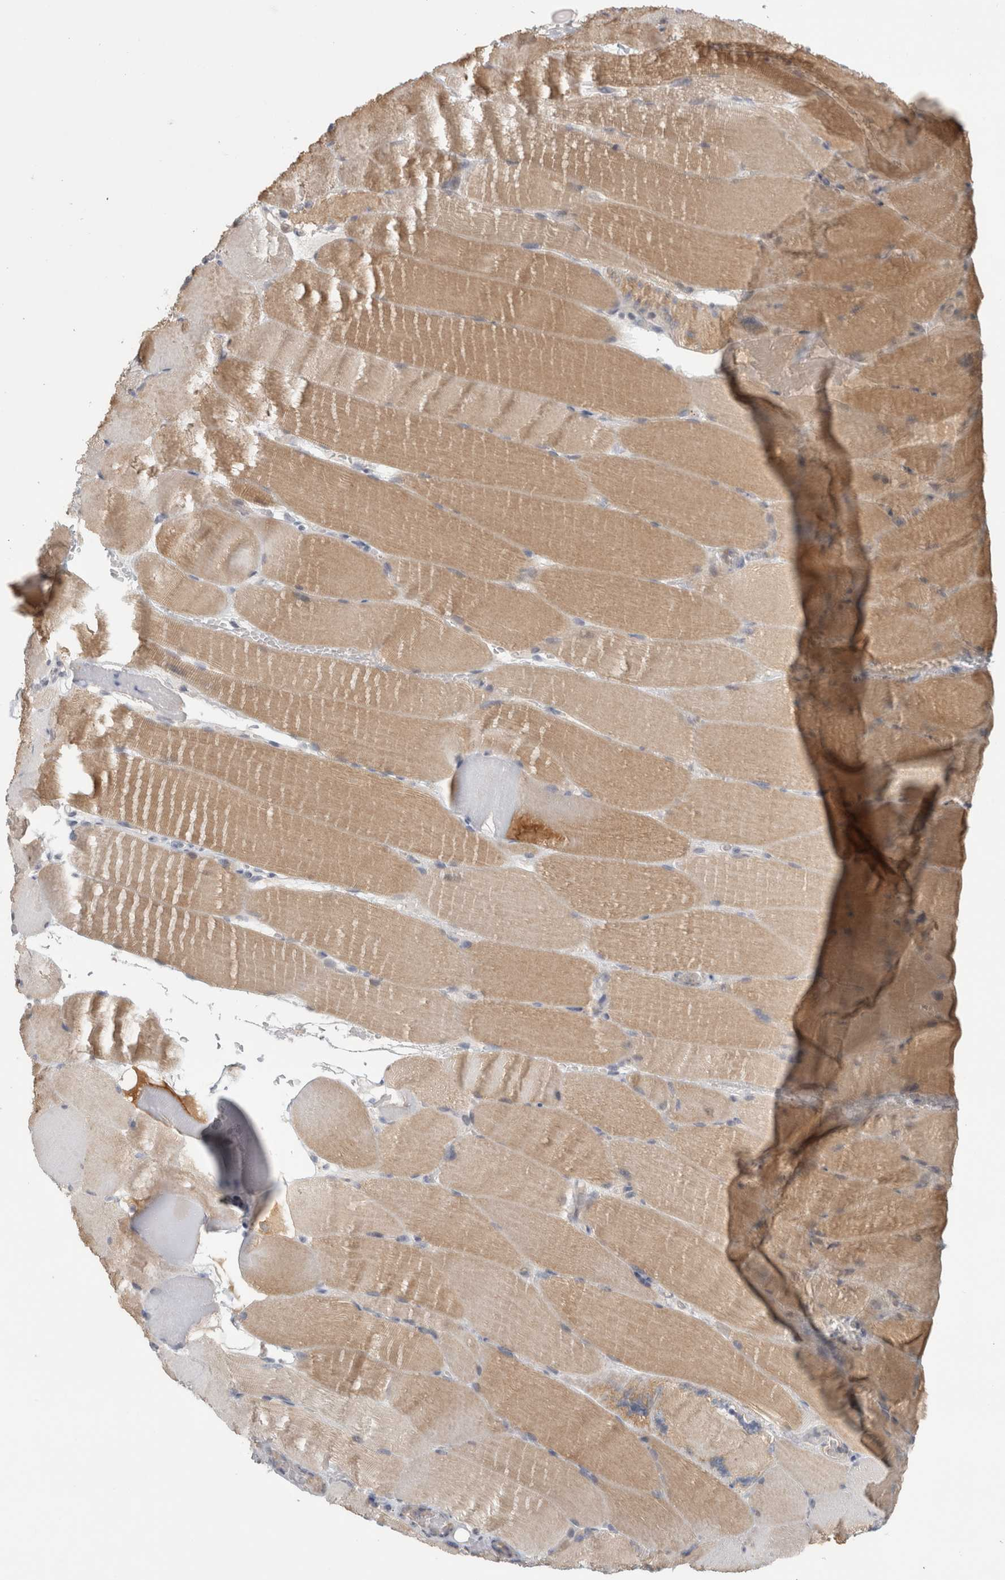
{"staining": {"intensity": "moderate", "quantity": "25%-75%", "location": "cytoplasmic/membranous"}, "tissue": "skeletal muscle", "cell_type": "Myocytes", "image_type": "normal", "snomed": [{"axis": "morphology", "description": "Normal tissue, NOS"}, {"axis": "topography", "description": "Skeletal muscle"}, {"axis": "topography", "description": "Parathyroid gland"}], "caption": "Protein staining of unremarkable skeletal muscle exhibits moderate cytoplasmic/membranous staining in approximately 25%-75% of myocytes. The staining was performed using DAB to visualize the protein expression in brown, while the nuclei were stained in blue with hematoxylin (Magnification: 20x).", "gene": "PIGP", "patient": {"sex": "female", "age": 37}}